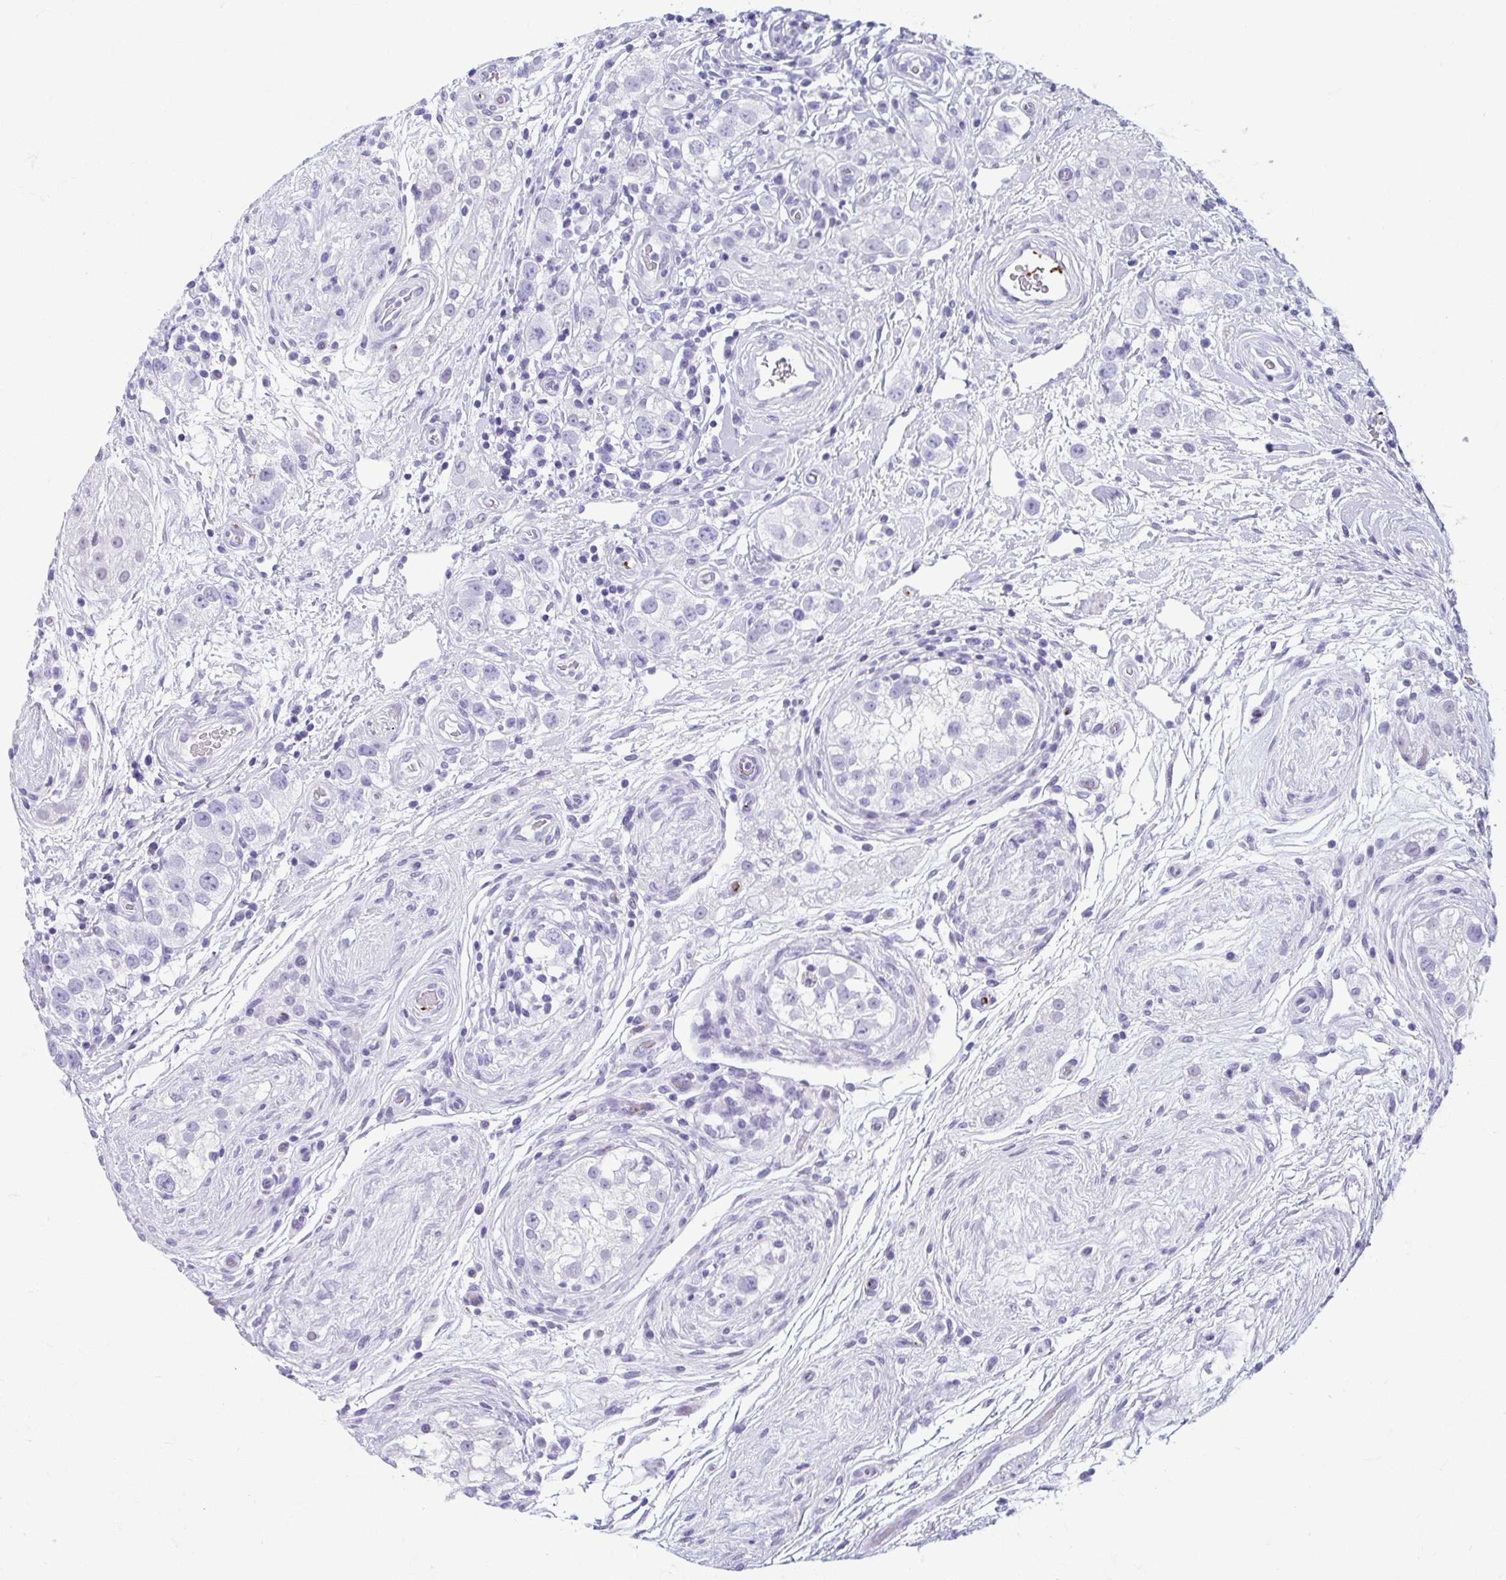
{"staining": {"intensity": "negative", "quantity": "none", "location": "none"}, "tissue": "testis cancer", "cell_type": "Tumor cells", "image_type": "cancer", "snomed": [{"axis": "morphology", "description": "Seminoma, NOS"}, {"axis": "topography", "description": "Testis"}], "caption": "IHC histopathology image of neoplastic tissue: seminoma (testis) stained with DAB shows no significant protein expression in tumor cells. (DAB (3,3'-diaminobenzidine) immunohistochemistry, high magnification).", "gene": "TCEAL3", "patient": {"sex": "male", "age": 34}}